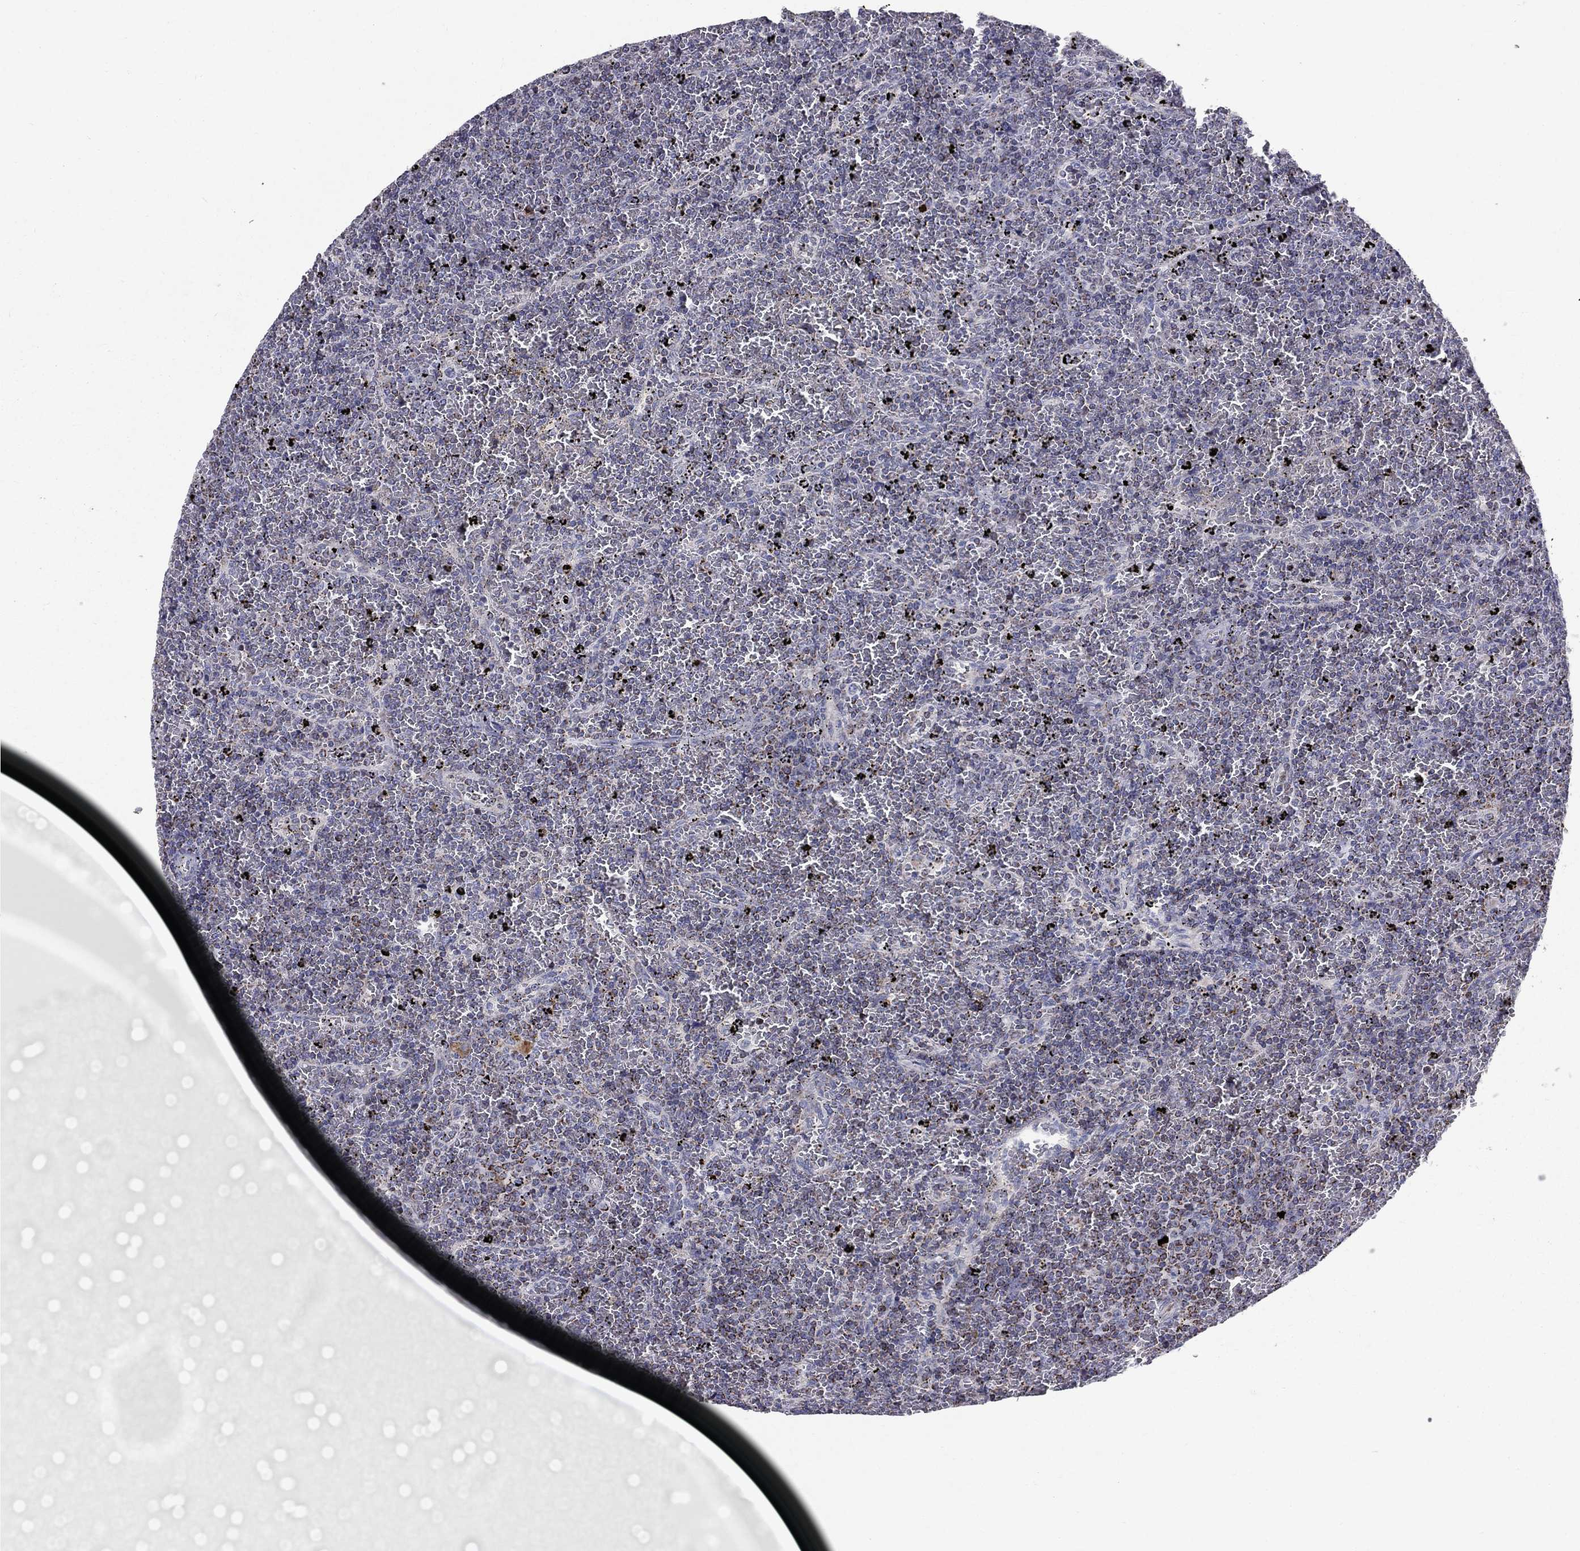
{"staining": {"intensity": "strong", "quantity": "<25%", "location": "cytoplasmic/membranous"}, "tissue": "lymphoma", "cell_type": "Tumor cells", "image_type": "cancer", "snomed": [{"axis": "morphology", "description": "Malignant lymphoma, non-Hodgkin's type, Low grade"}, {"axis": "topography", "description": "Spleen"}], "caption": "The immunohistochemical stain labels strong cytoplasmic/membranous positivity in tumor cells of lymphoma tissue.", "gene": "SLC4A10", "patient": {"sex": "female", "age": 77}}